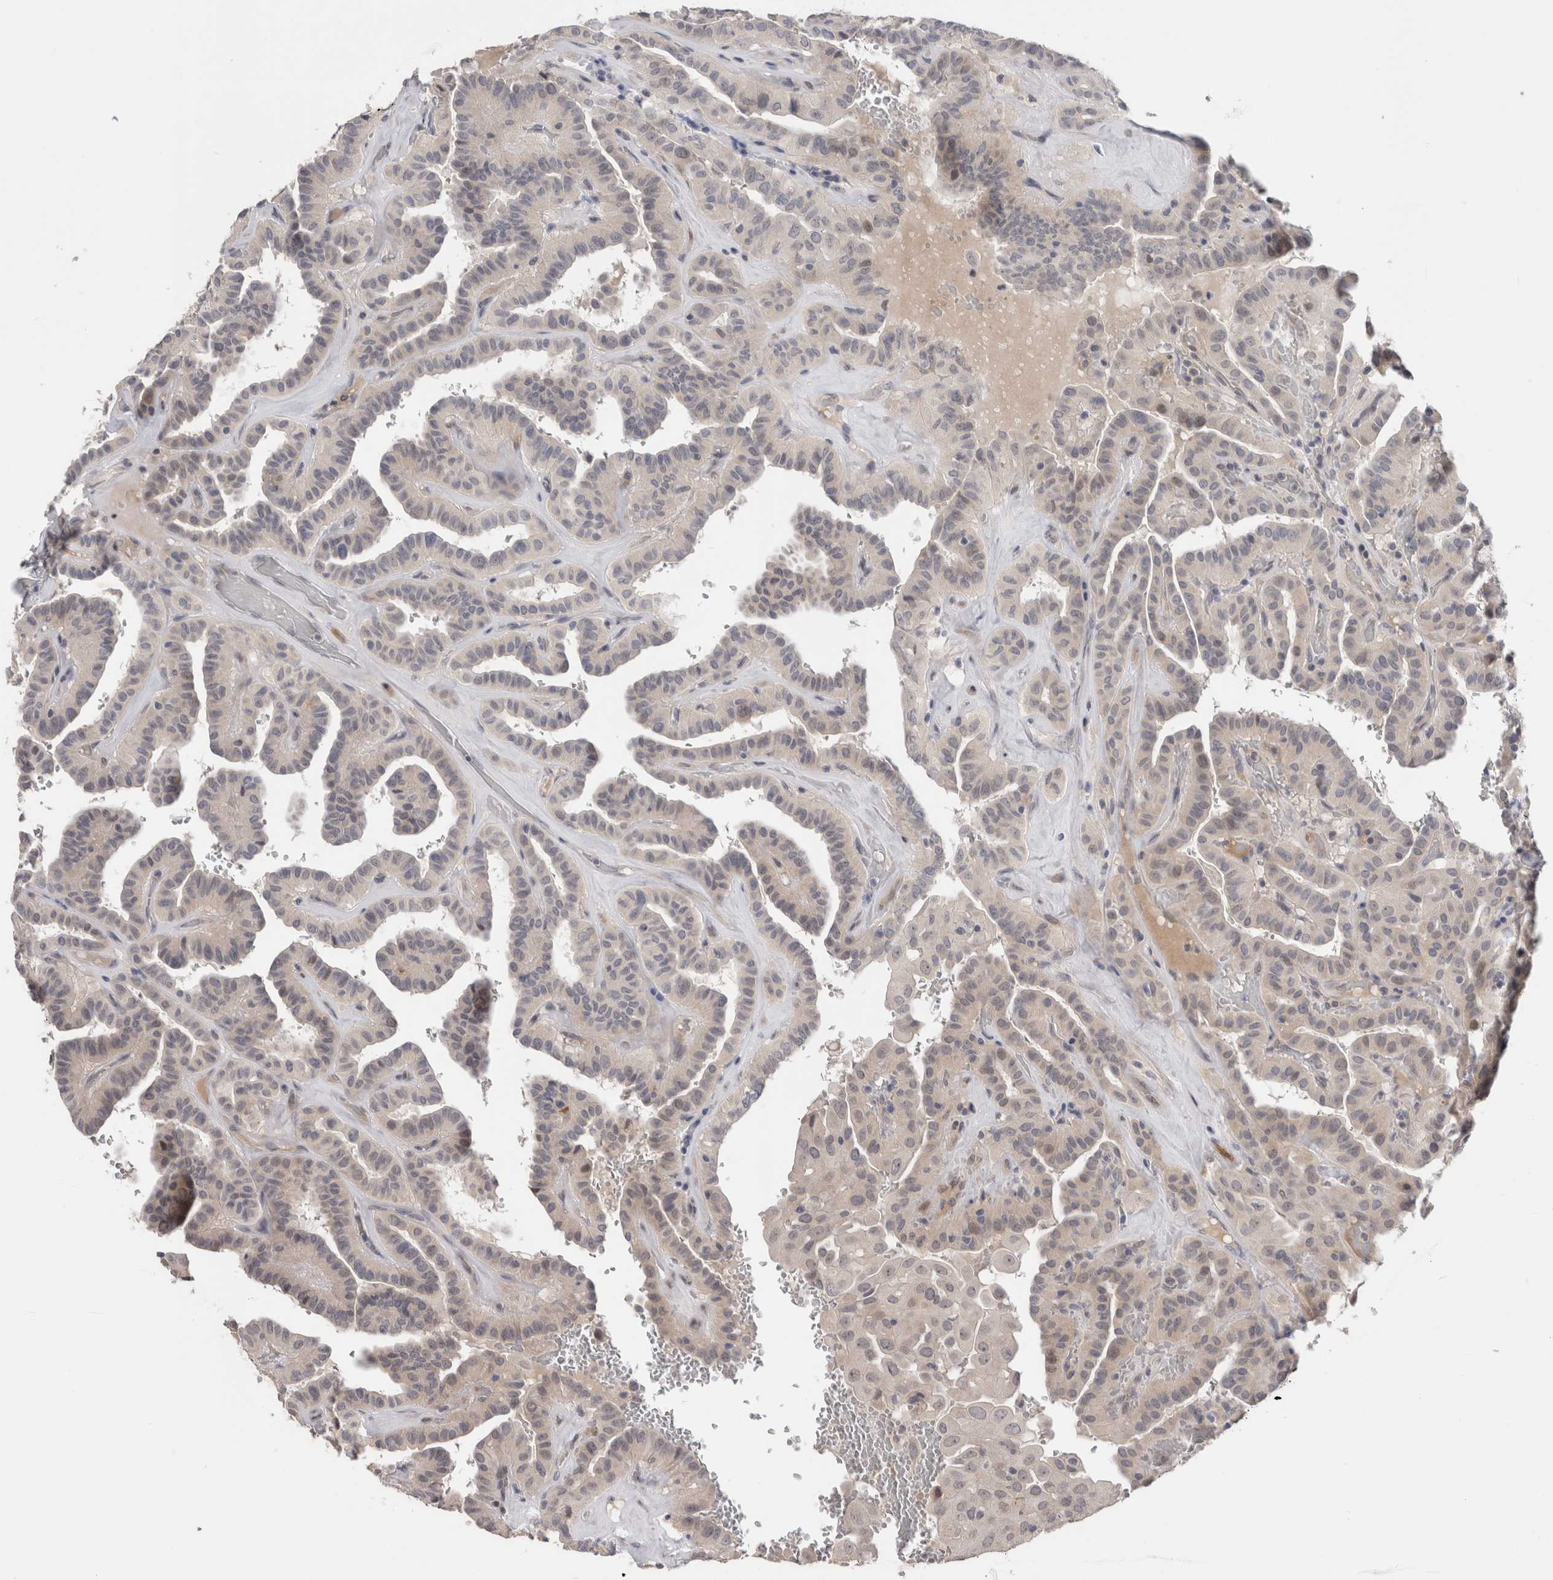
{"staining": {"intensity": "weak", "quantity": "<25%", "location": "cytoplasmic/membranous"}, "tissue": "thyroid cancer", "cell_type": "Tumor cells", "image_type": "cancer", "snomed": [{"axis": "morphology", "description": "Papillary adenocarcinoma, NOS"}, {"axis": "topography", "description": "Thyroid gland"}], "caption": "High magnification brightfield microscopy of papillary adenocarcinoma (thyroid) stained with DAB (3,3'-diaminobenzidine) (brown) and counterstained with hematoxylin (blue): tumor cells show no significant positivity.", "gene": "CRYBG1", "patient": {"sex": "male", "age": 77}}